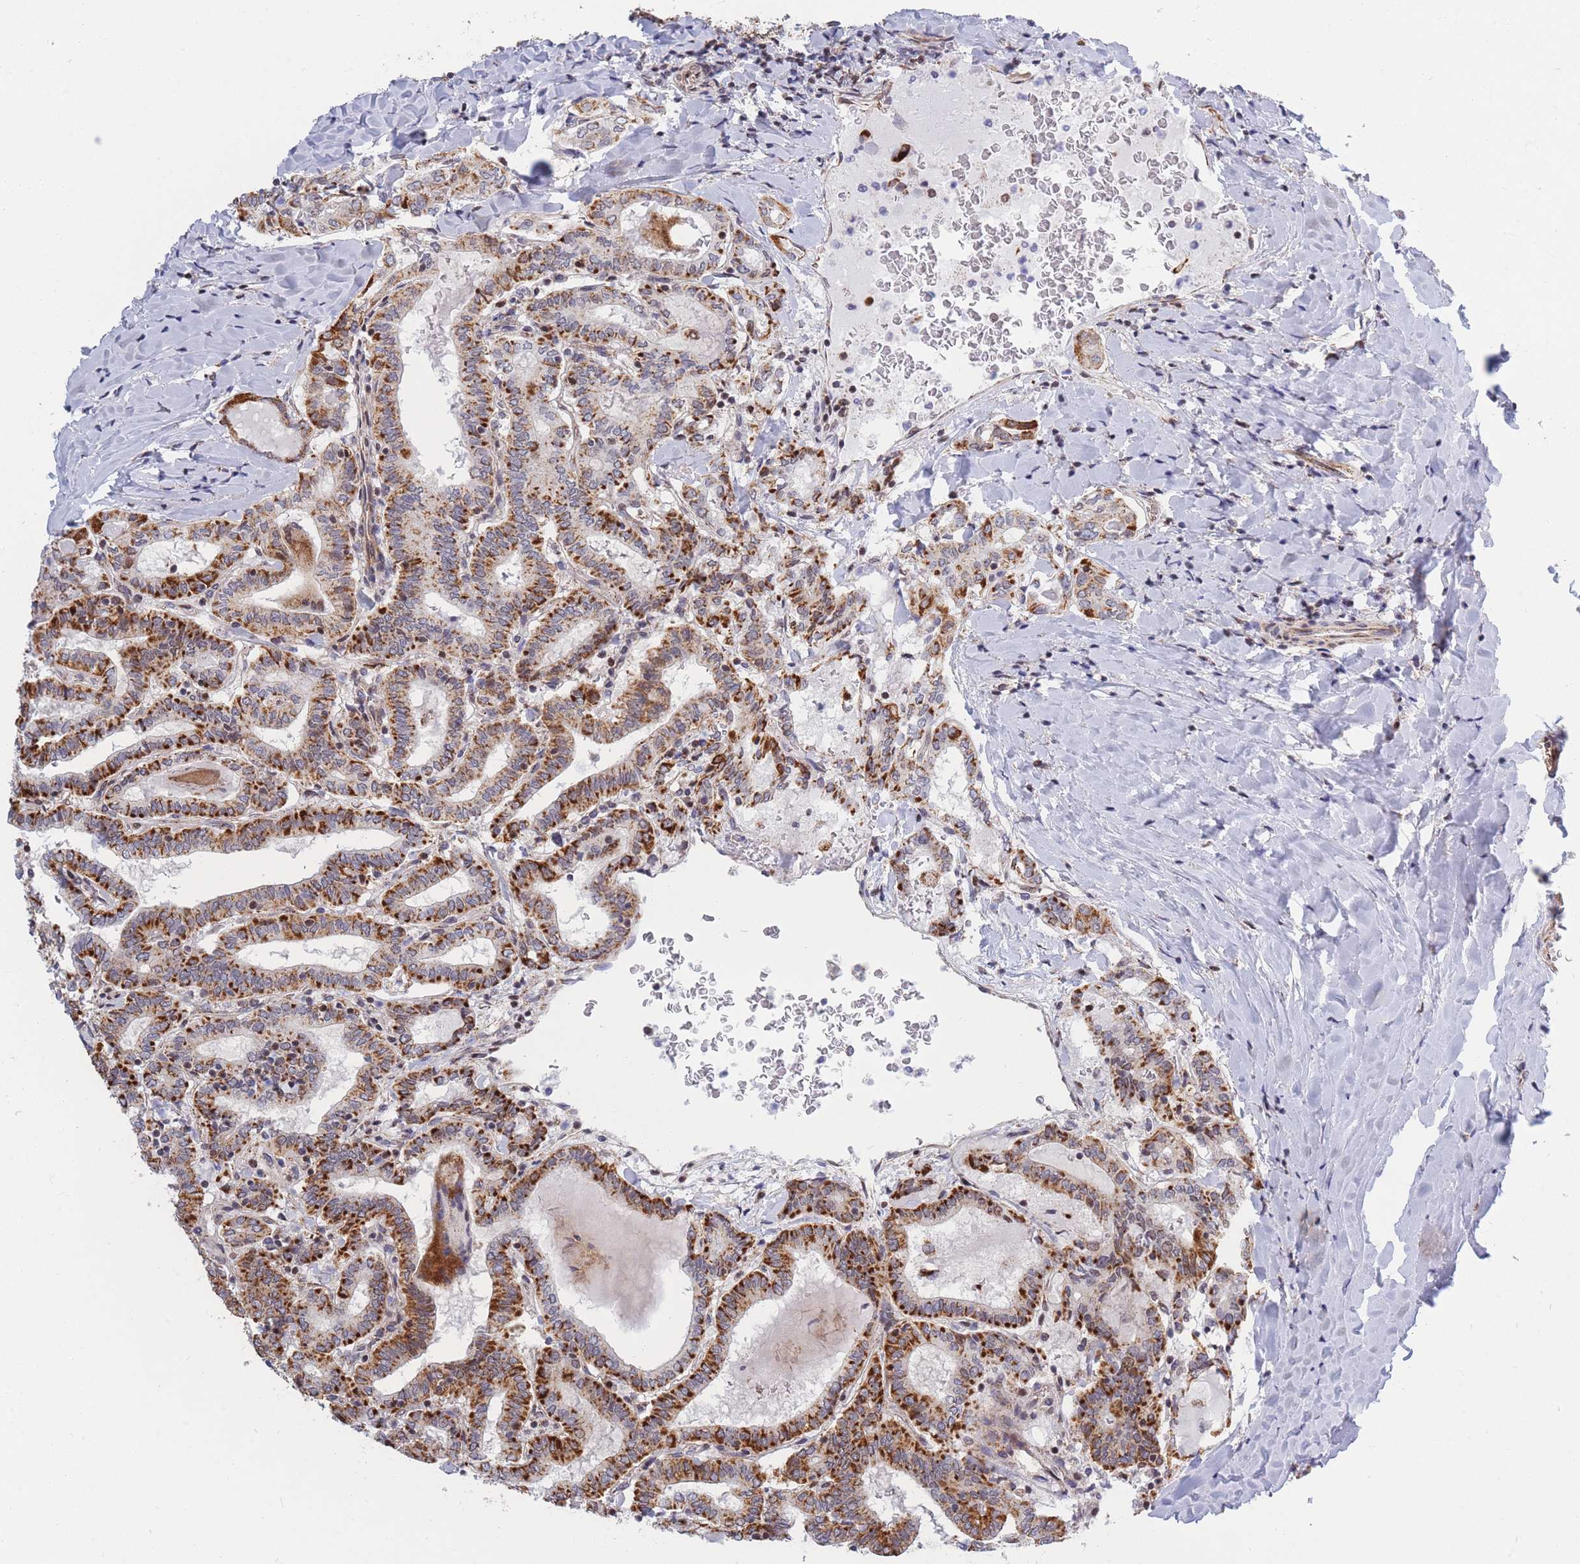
{"staining": {"intensity": "strong", "quantity": ">75%", "location": "cytoplasmic/membranous"}, "tissue": "thyroid cancer", "cell_type": "Tumor cells", "image_type": "cancer", "snomed": [{"axis": "morphology", "description": "Papillary adenocarcinoma, NOS"}, {"axis": "topography", "description": "Thyroid gland"}], "caption": "Thyroid cancer (papillary adenocarcinoma) stained for a protein exhibits strong cytoplasmic/membranous positivity in tumor cells.", "gene": "MOB4", "patient": {"sex": "female", "age": 72}}